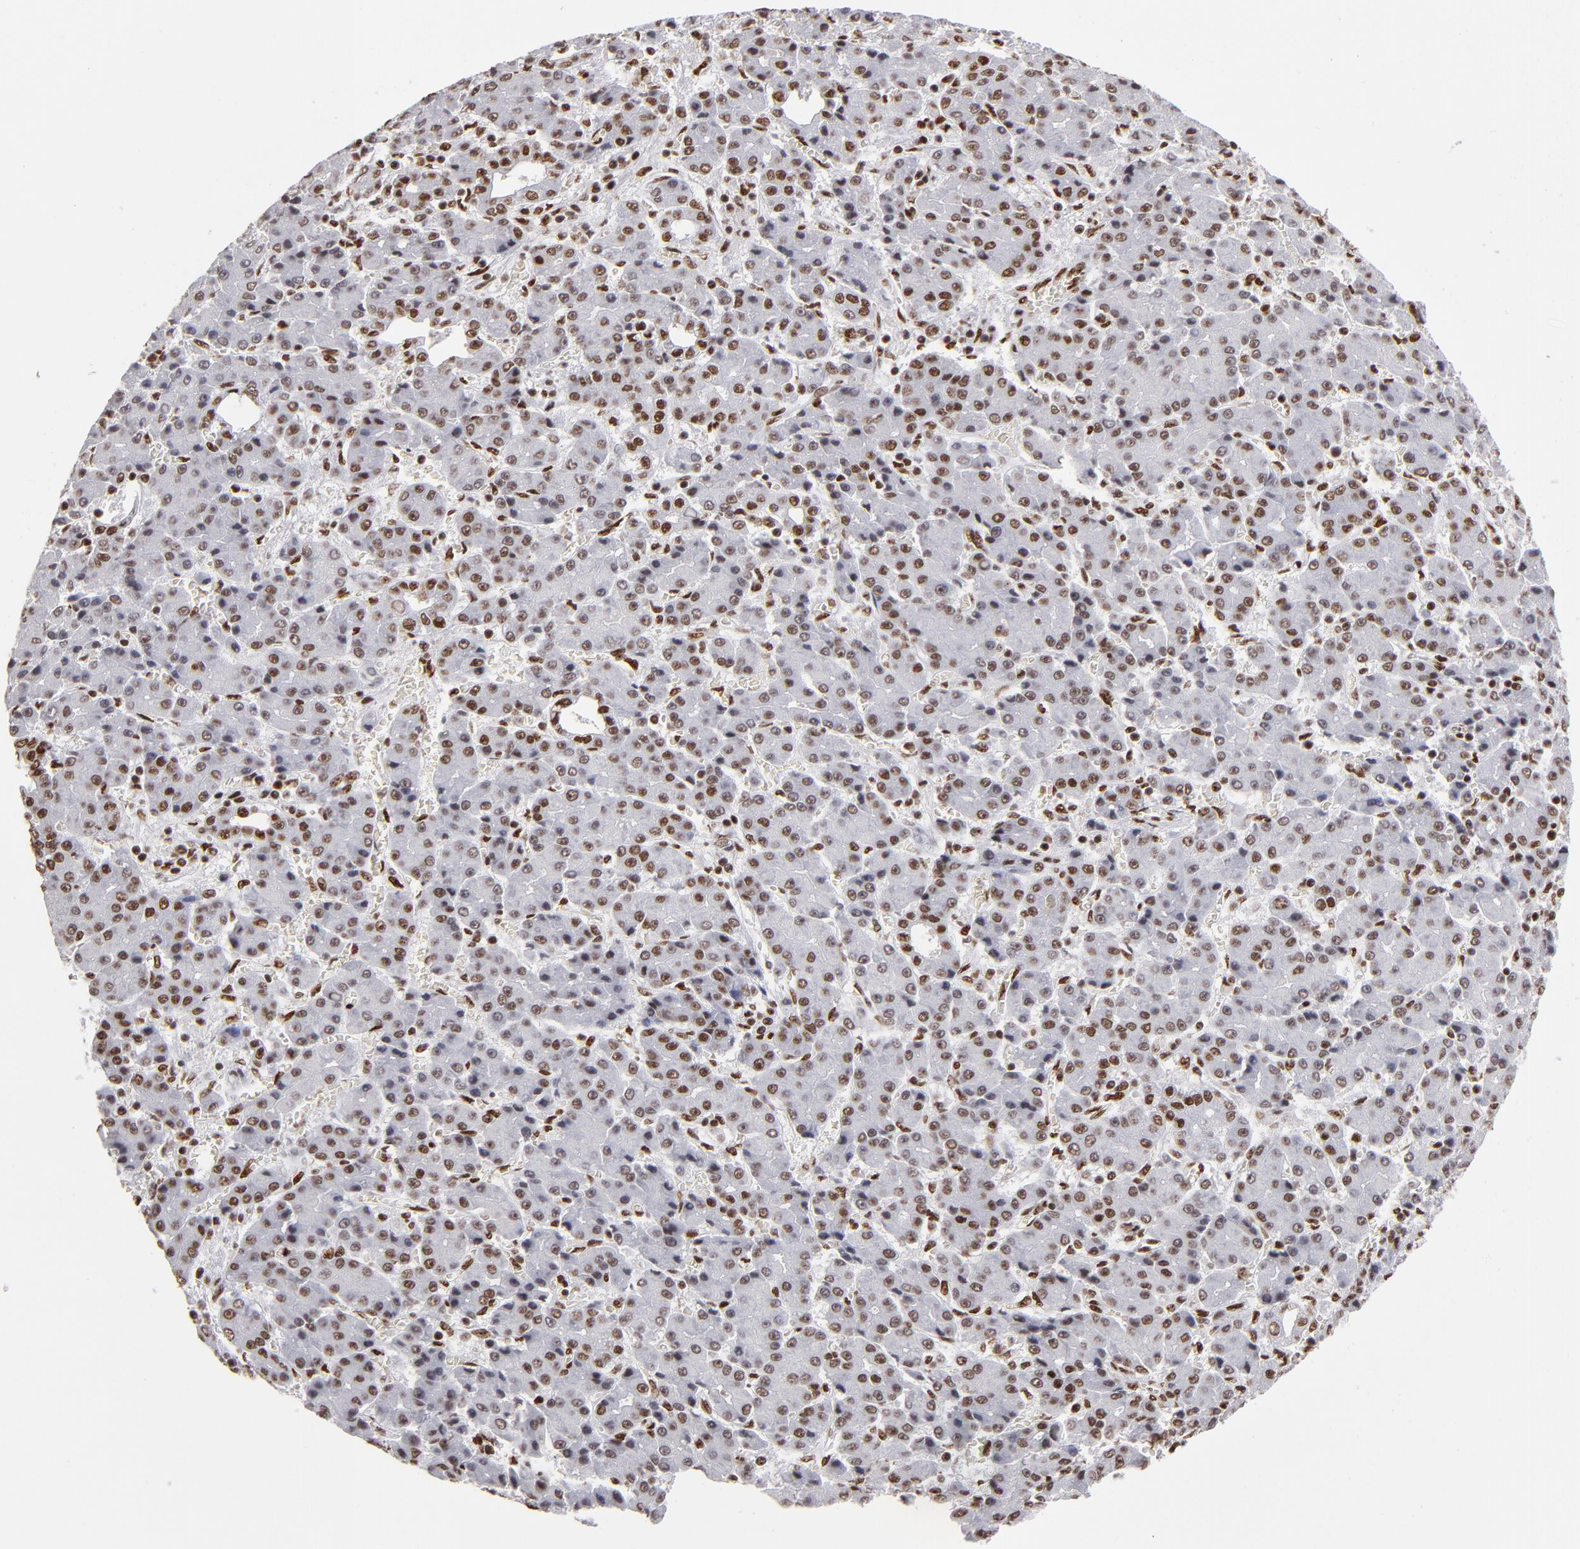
{"staining": {"intensity": "moderate", "quantity": ">75%", "location": "nuclear"}, "tissue": "liver cancer", "cell_type": "Tumor cells", "image_type": "cancer", "snomed": [{"axis": "morphology", "description": "Carcinoma, Hepatocellular, NOS"}, {"axis": "topography", "description": "Liver"}], "caption": "Immunohistochemistry (DAB) staining of hepatocellular carcinoma (liver) shows moderate nuclear protein expression in about >75% of tumor cells.", "gene": "MRE11", "patient": {"sex": "male", "age": 69}}